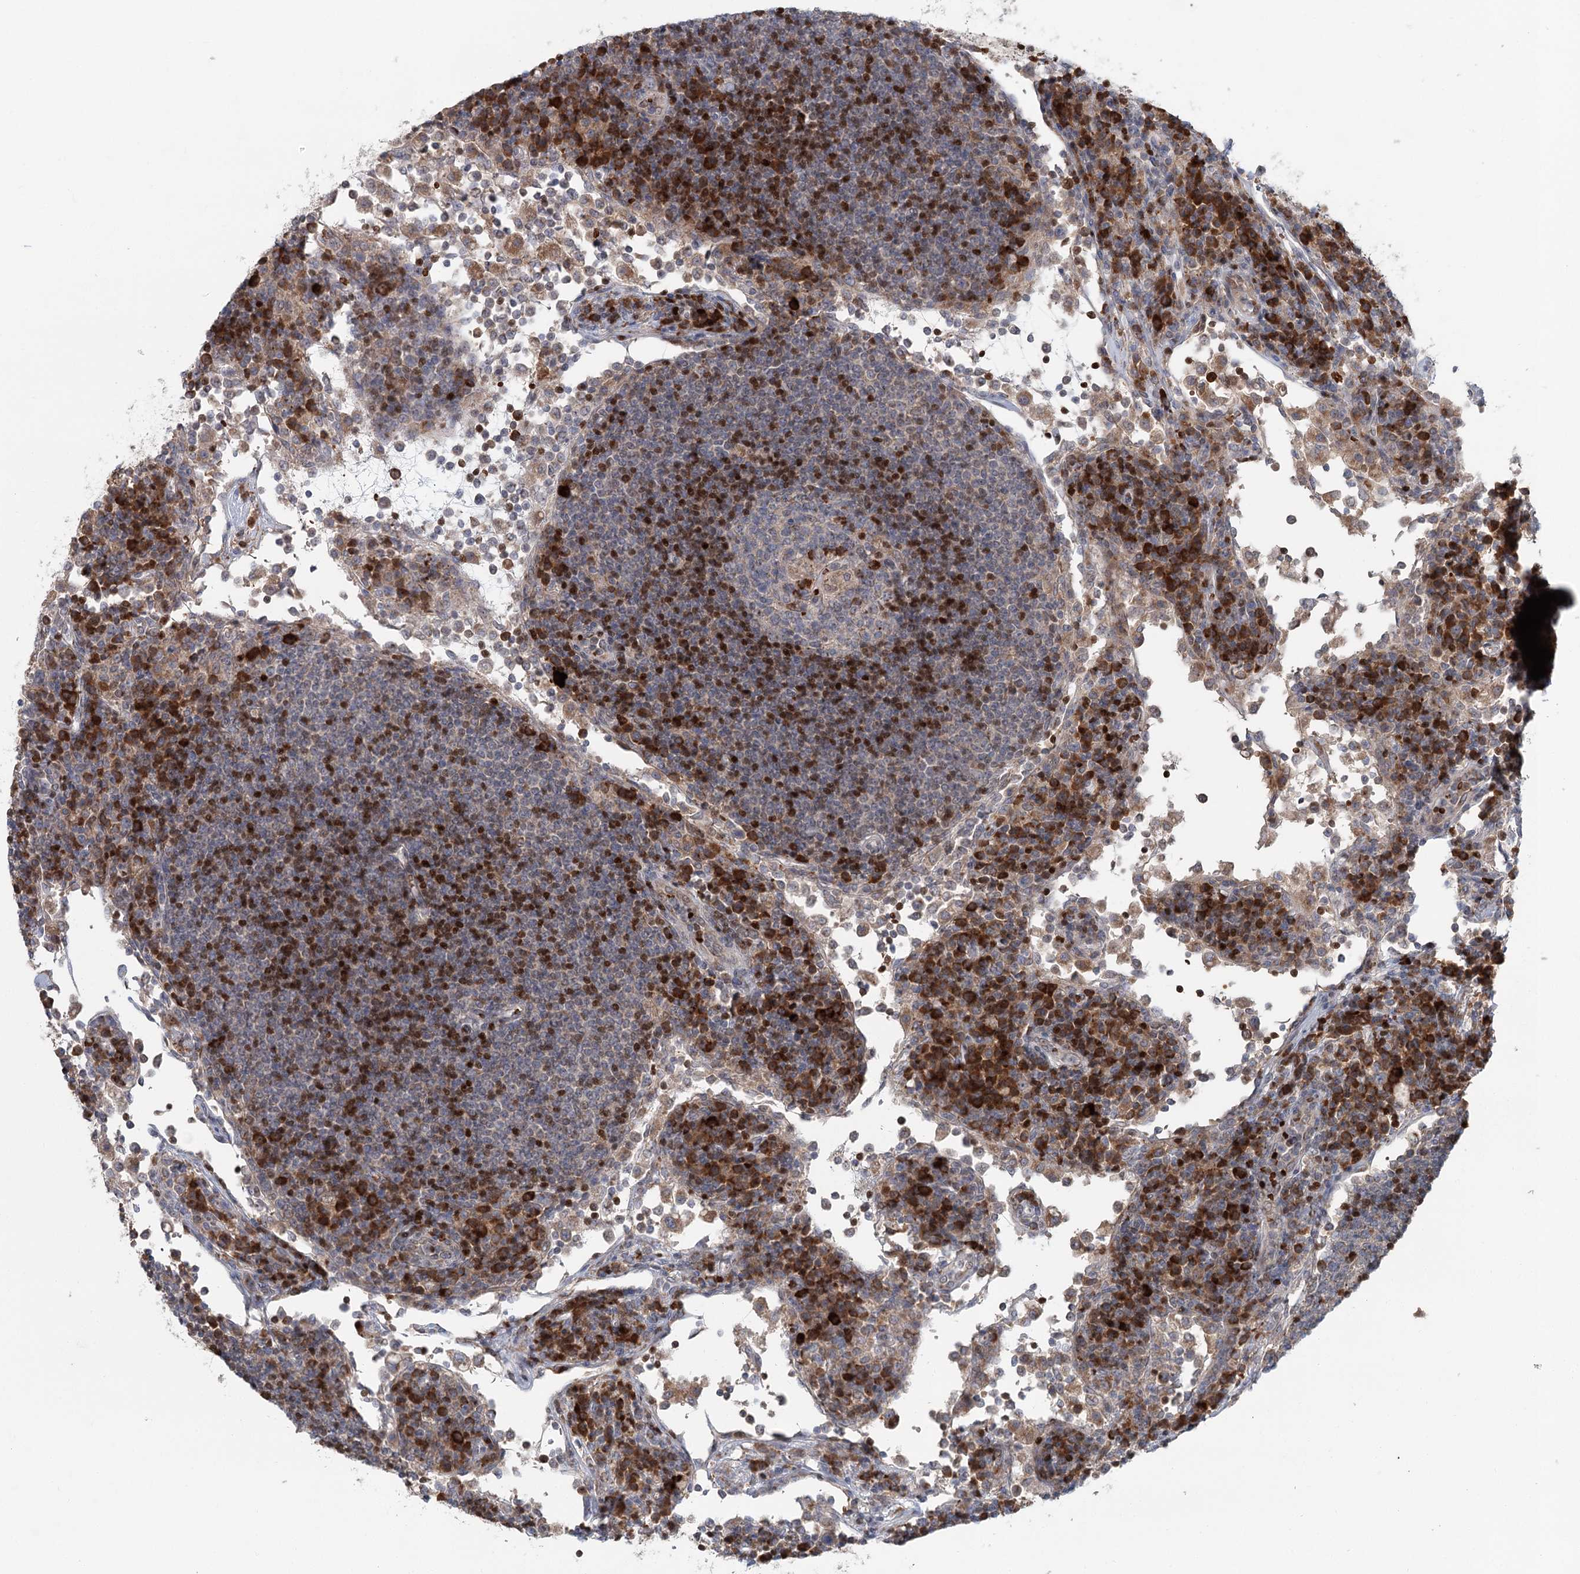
{"staining": {"intensity": "negative", "quantity": "none", "location": "none"}, "tissue": "lymph node", "cell_type": "Germinal center cells", "image_type": "normal", "snomed": [{"axis": "morphology", "description": "Normal tissue, NOS"}, {"axis": "topography", "description": "Lymph node"}], "caption": "Human lymph node stained for a protein using immunohistochemistry (IHC) shows no positivity in germinal center cells.", "gene": "ADK", "patient": {"sex": "female", "age": 53}}